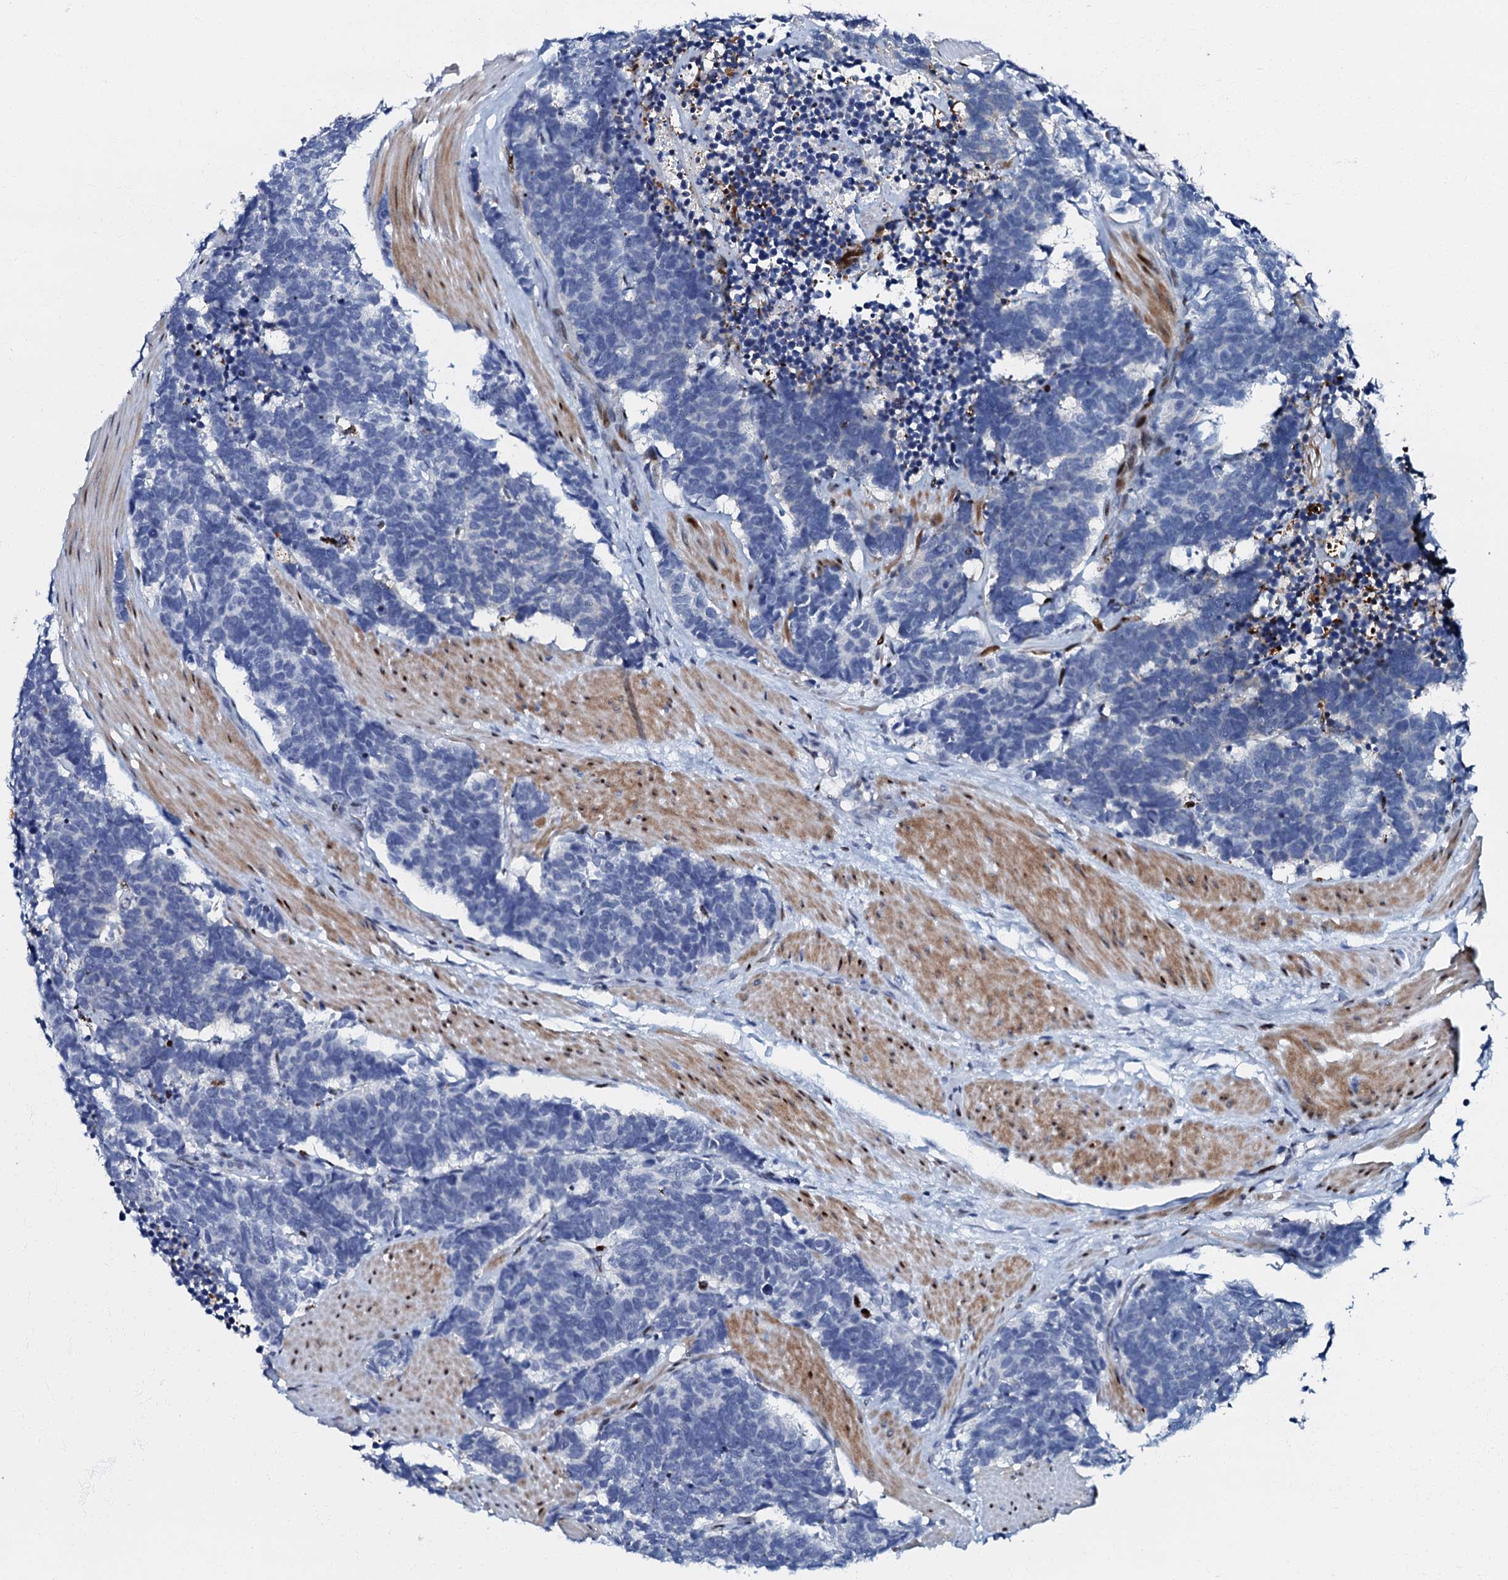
{"staining": {"intensity": "negative", "quantity": "none", "location": "none"}, "tissue": "carcinoid", "cell_type": "Tumor cells", "image_type": "cancer", "snomed": [{"axis": "morphology", "description": "Carcinoma, NOS"}, {"axis": "morphology", "description": "Carcinoid, malignant, NOS"}, {"axis": "topography", "description": "Urinary bladder"}], "caption": "Malignant carcinoid stained for a protein using immunohistochemistry displays no expression tumor cells.", "gene": "MFSD5", "patient": {"sex": "male", "age": 57}}